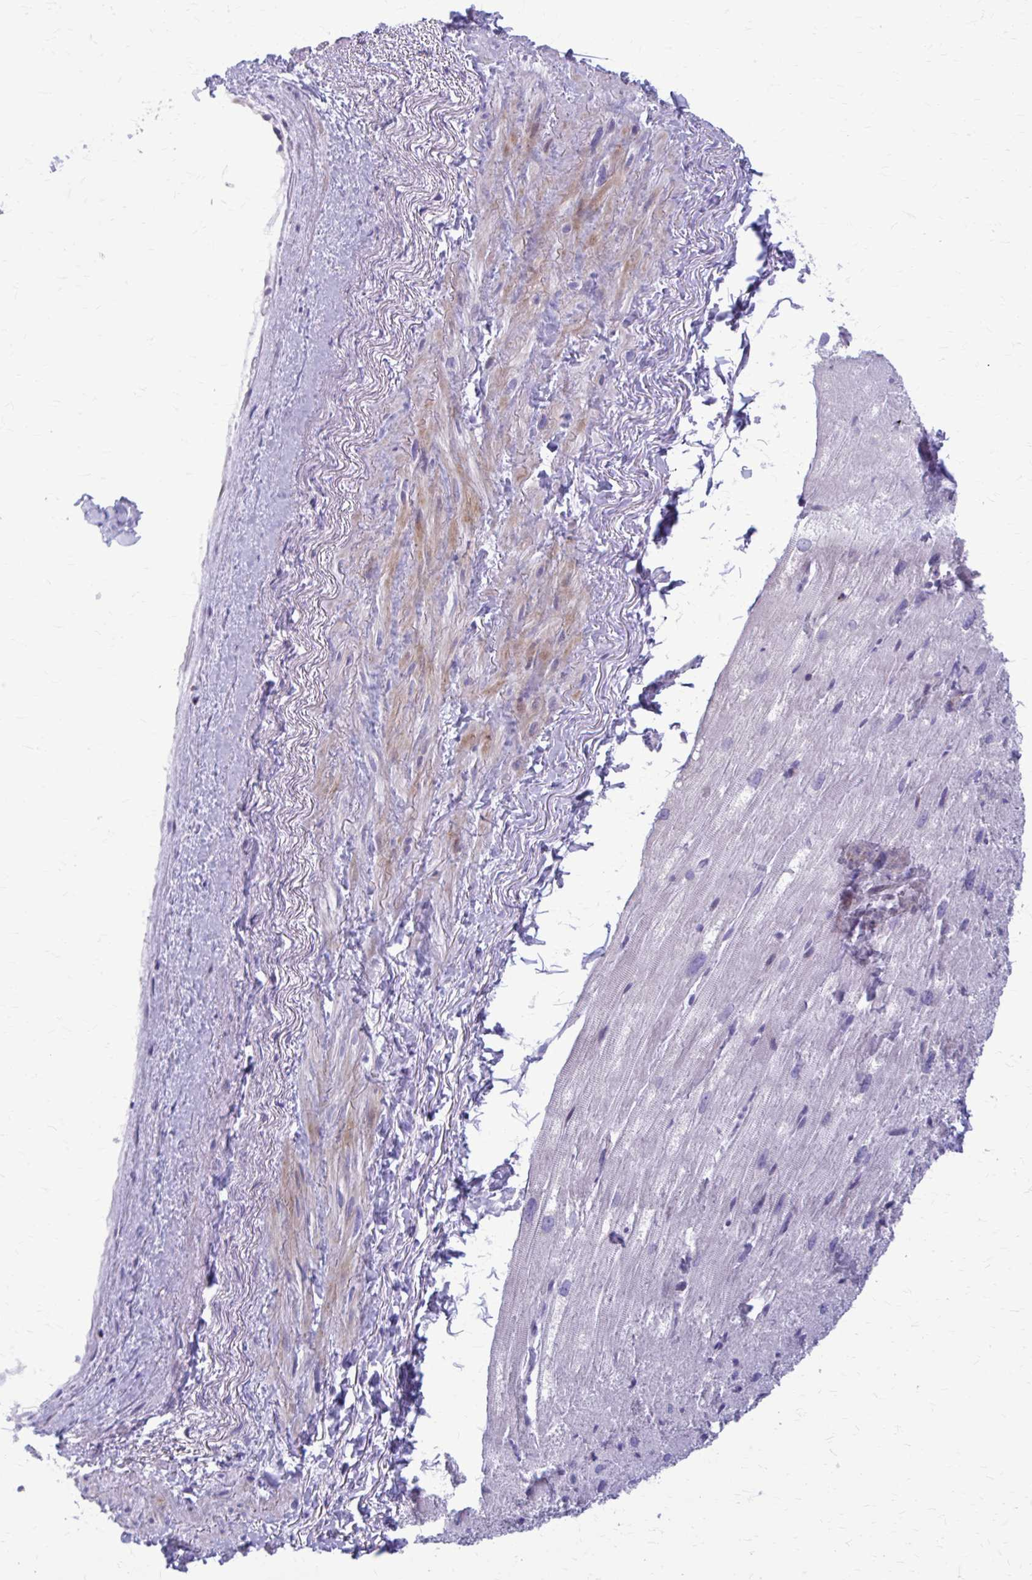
{"staining": {"intensity": "weak", "quantity": "<25%", "location": "cytoplasmic/membranous"}, "tissue": "heart muscle", "cell_type": "Cardiomyocytes", "image_type": "normal", "snomed": [{"axis": "morphology", "description": "Normal tissue, NOS"}, {"axis": "topography", "description": "Heart"}], "caption": "High power microscopy image of an IHC micrograph of unremarkable heart muscle, revealing no significant expression in cardiomyocytes.", "gene": "PEDS1", "patient": {"sex": "male", "age": 62}}